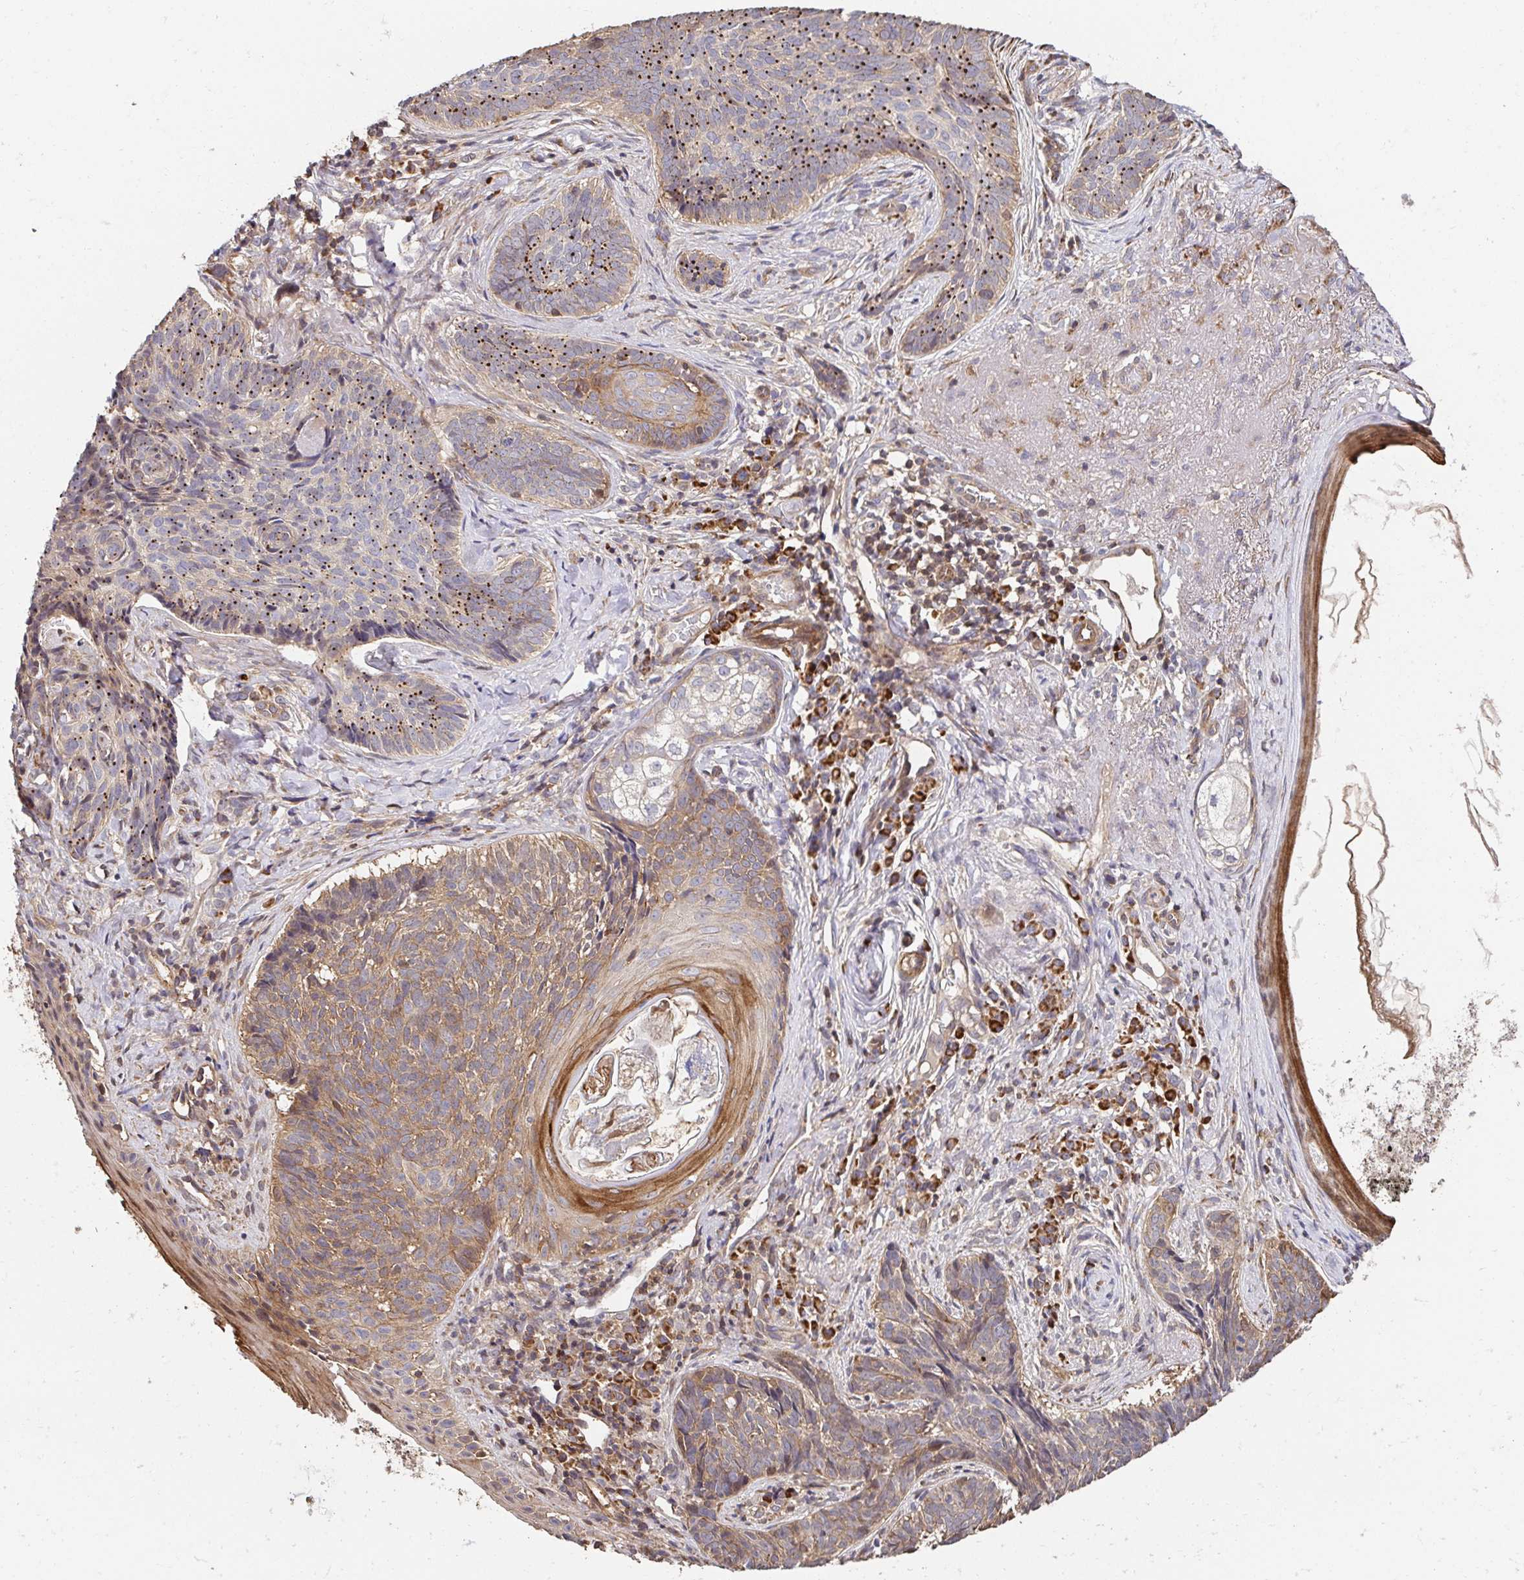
{"staining": {"intensity": "moderate", "quantity": ">75%", "location": "cytoplasmic/membranous"}, "tissue": "skin cancer", "cell_type": "Tumor cells", "image_type": "cancer", "snomed": [{"axis": "morphology", "description": "Basal cell carcinoma"}, {"axis": "topography", "description": "Skin"}], "caption": "IHC photomicrograph of neoplastic tissue: human basal cell carcinoma (skin) stained using immunohistochemistry (IHC) exhibits medium levels of moderate protein expression localized specifically in the cytoplasmic/membranous of tumor cells, appearing as a cytoplasmic/membranous brown color.", "gene": "APBB1", "patient": {"sex": "female", "age": 74}}